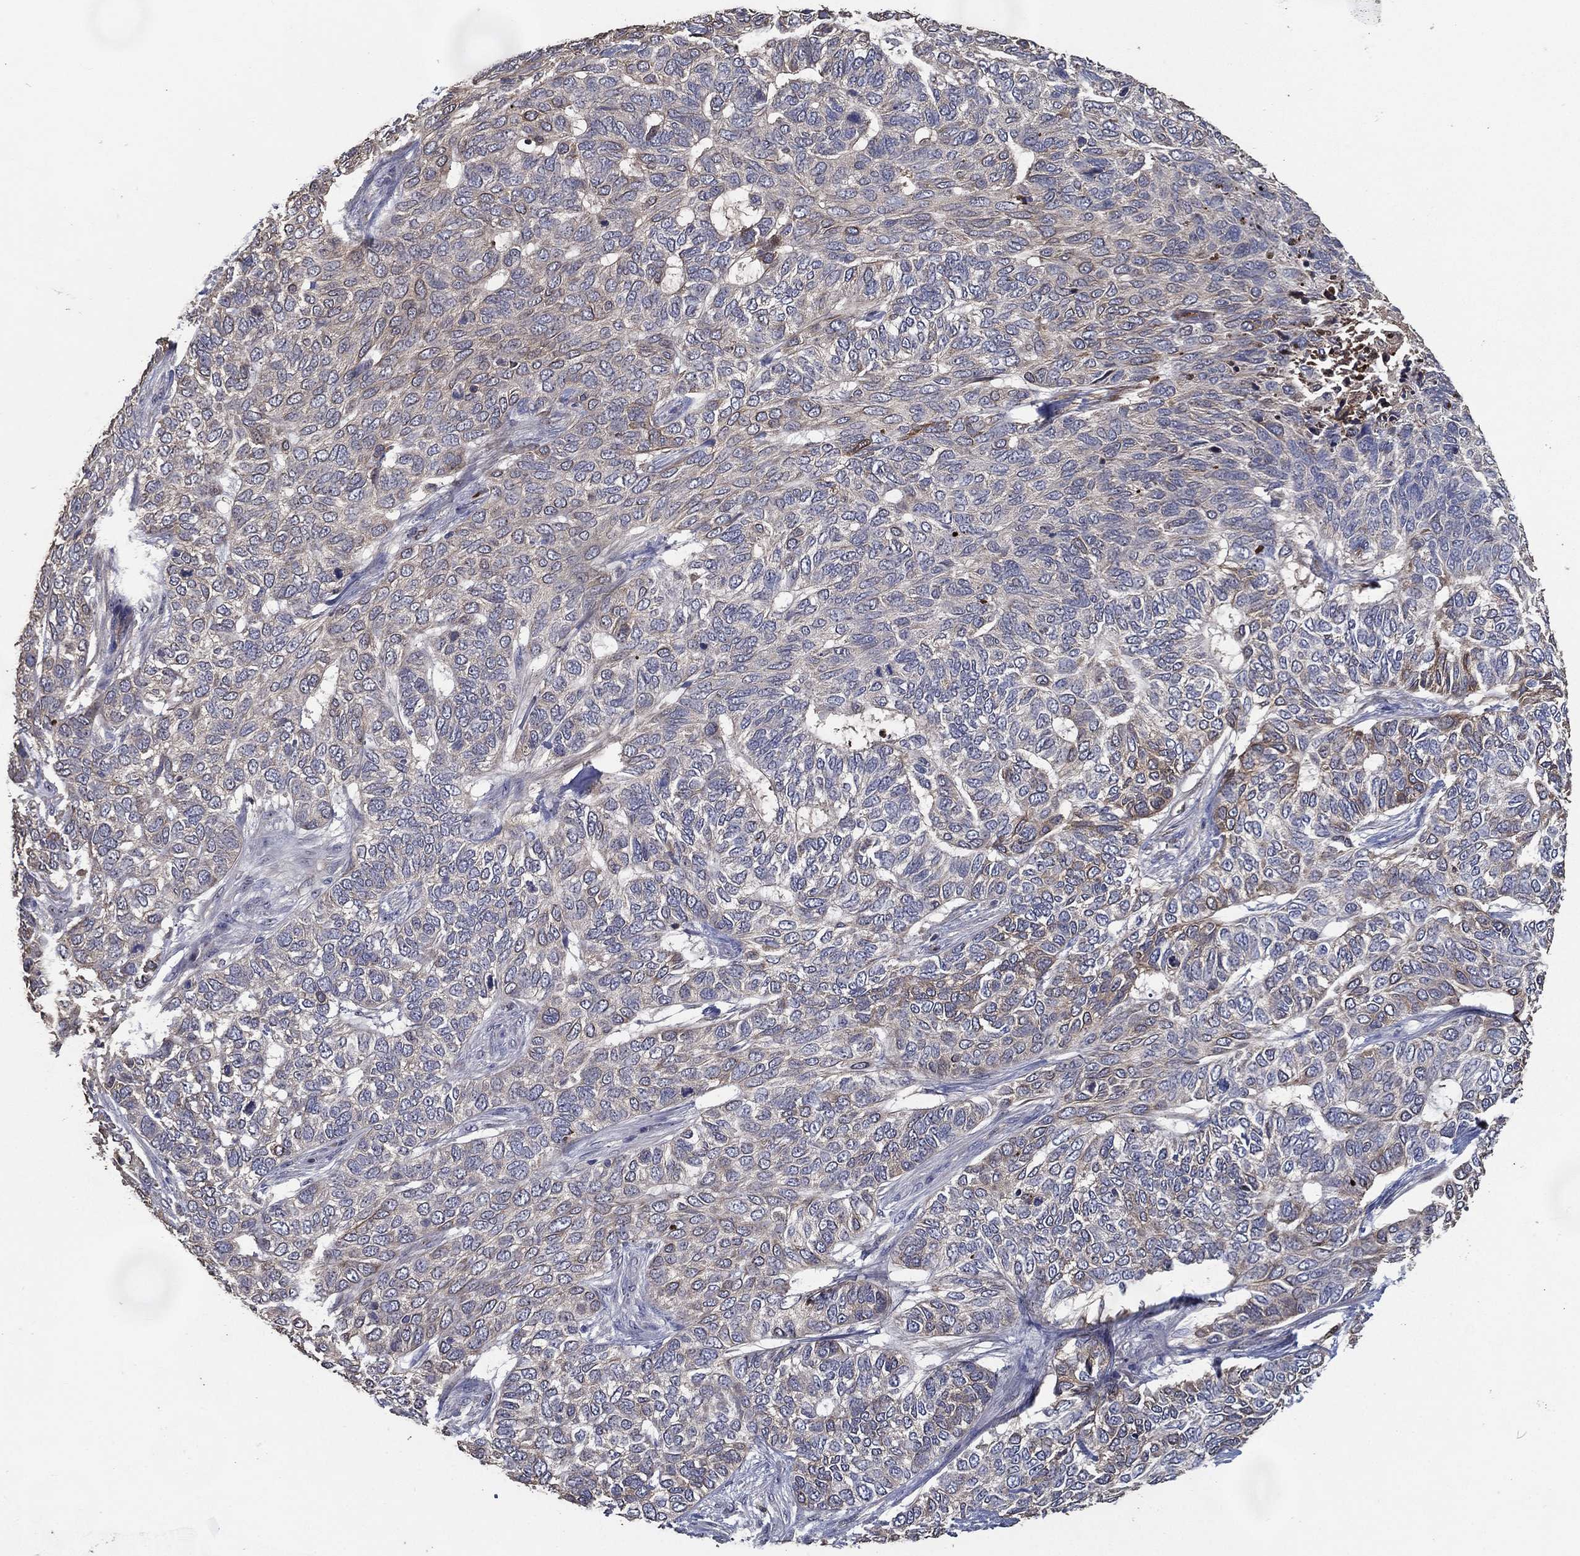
{"staining": {"intensity": "negative", "quantity": "none", "location": "none"}, "tissue": "skin cancer", "cell_type": "Tumor cells", "image_type": "cancer", "snomed": [{"axis": "morphology", "description": "Basal cell carcinoma"}, {"axis": "topography", "description": "Skin"}], "caption": "The immunohistochemistry image has no significant positivity in tumor cells of skin cancer tissue.", "gene": "EFNA1", "patient": {"sex": "female", "age": 65}}